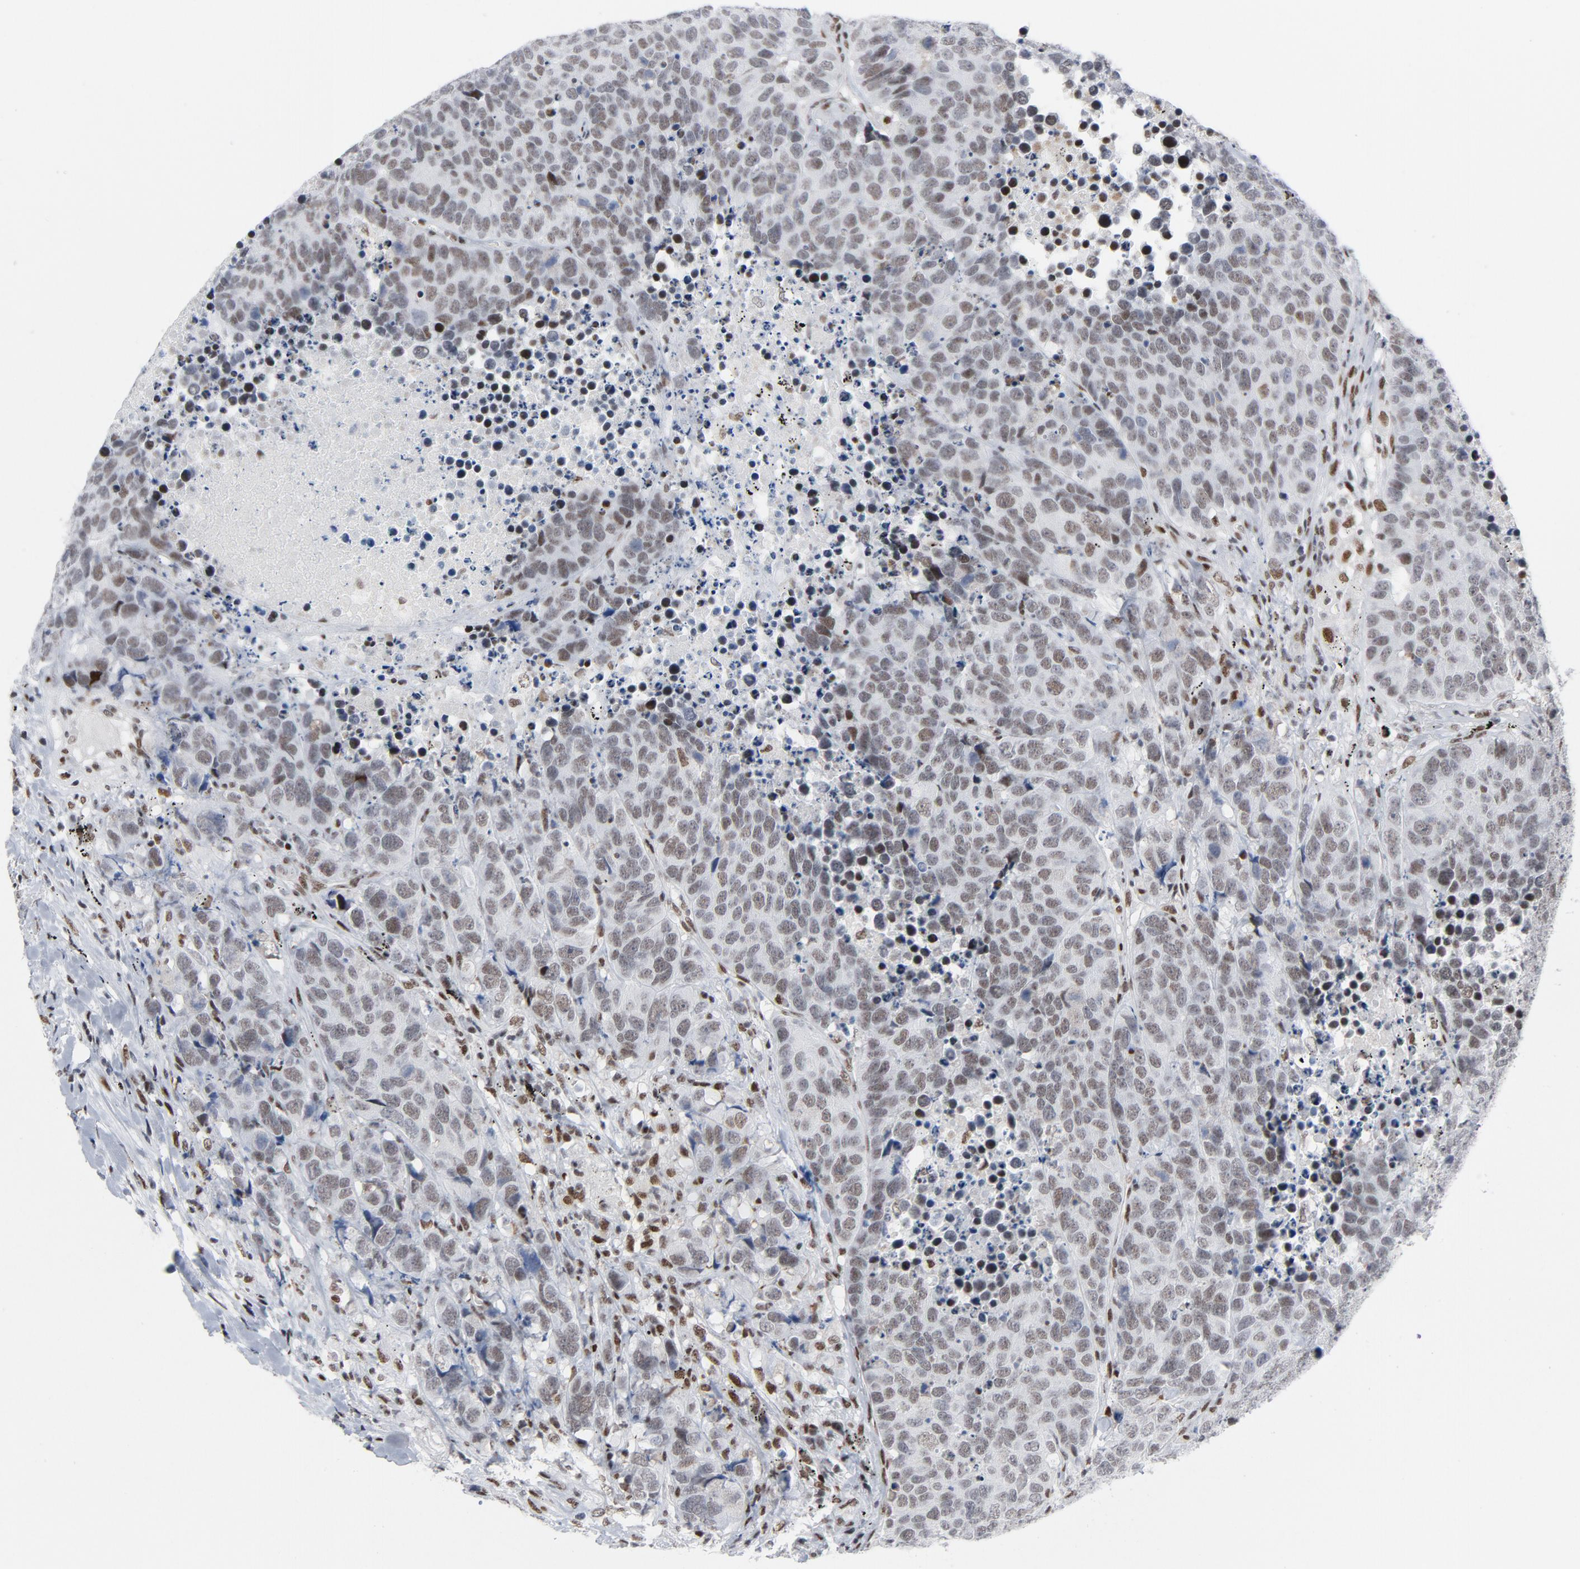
{"staining": {"intensity": "moderate", "quantity": ">75%", "location": "nuclear"}, "tissue": "carcinoid", "cell_type": "Tumor cells", "image_type": "cancer", "snomed": [{"axis": "morphology", "description": "Carcinoid, malignant, NOS"}, {"axis": "topography", "description": "Lung"}], "caption": "High-power microscopy captured an IHC micrograph of carcinoid, revealing moderate nuclear positivity in about >75% of tumor cells. (IHC, brightfield microscopy, high magnification).", "gene": "HSF1", "patient": {"sex": "male", "age": 60}}